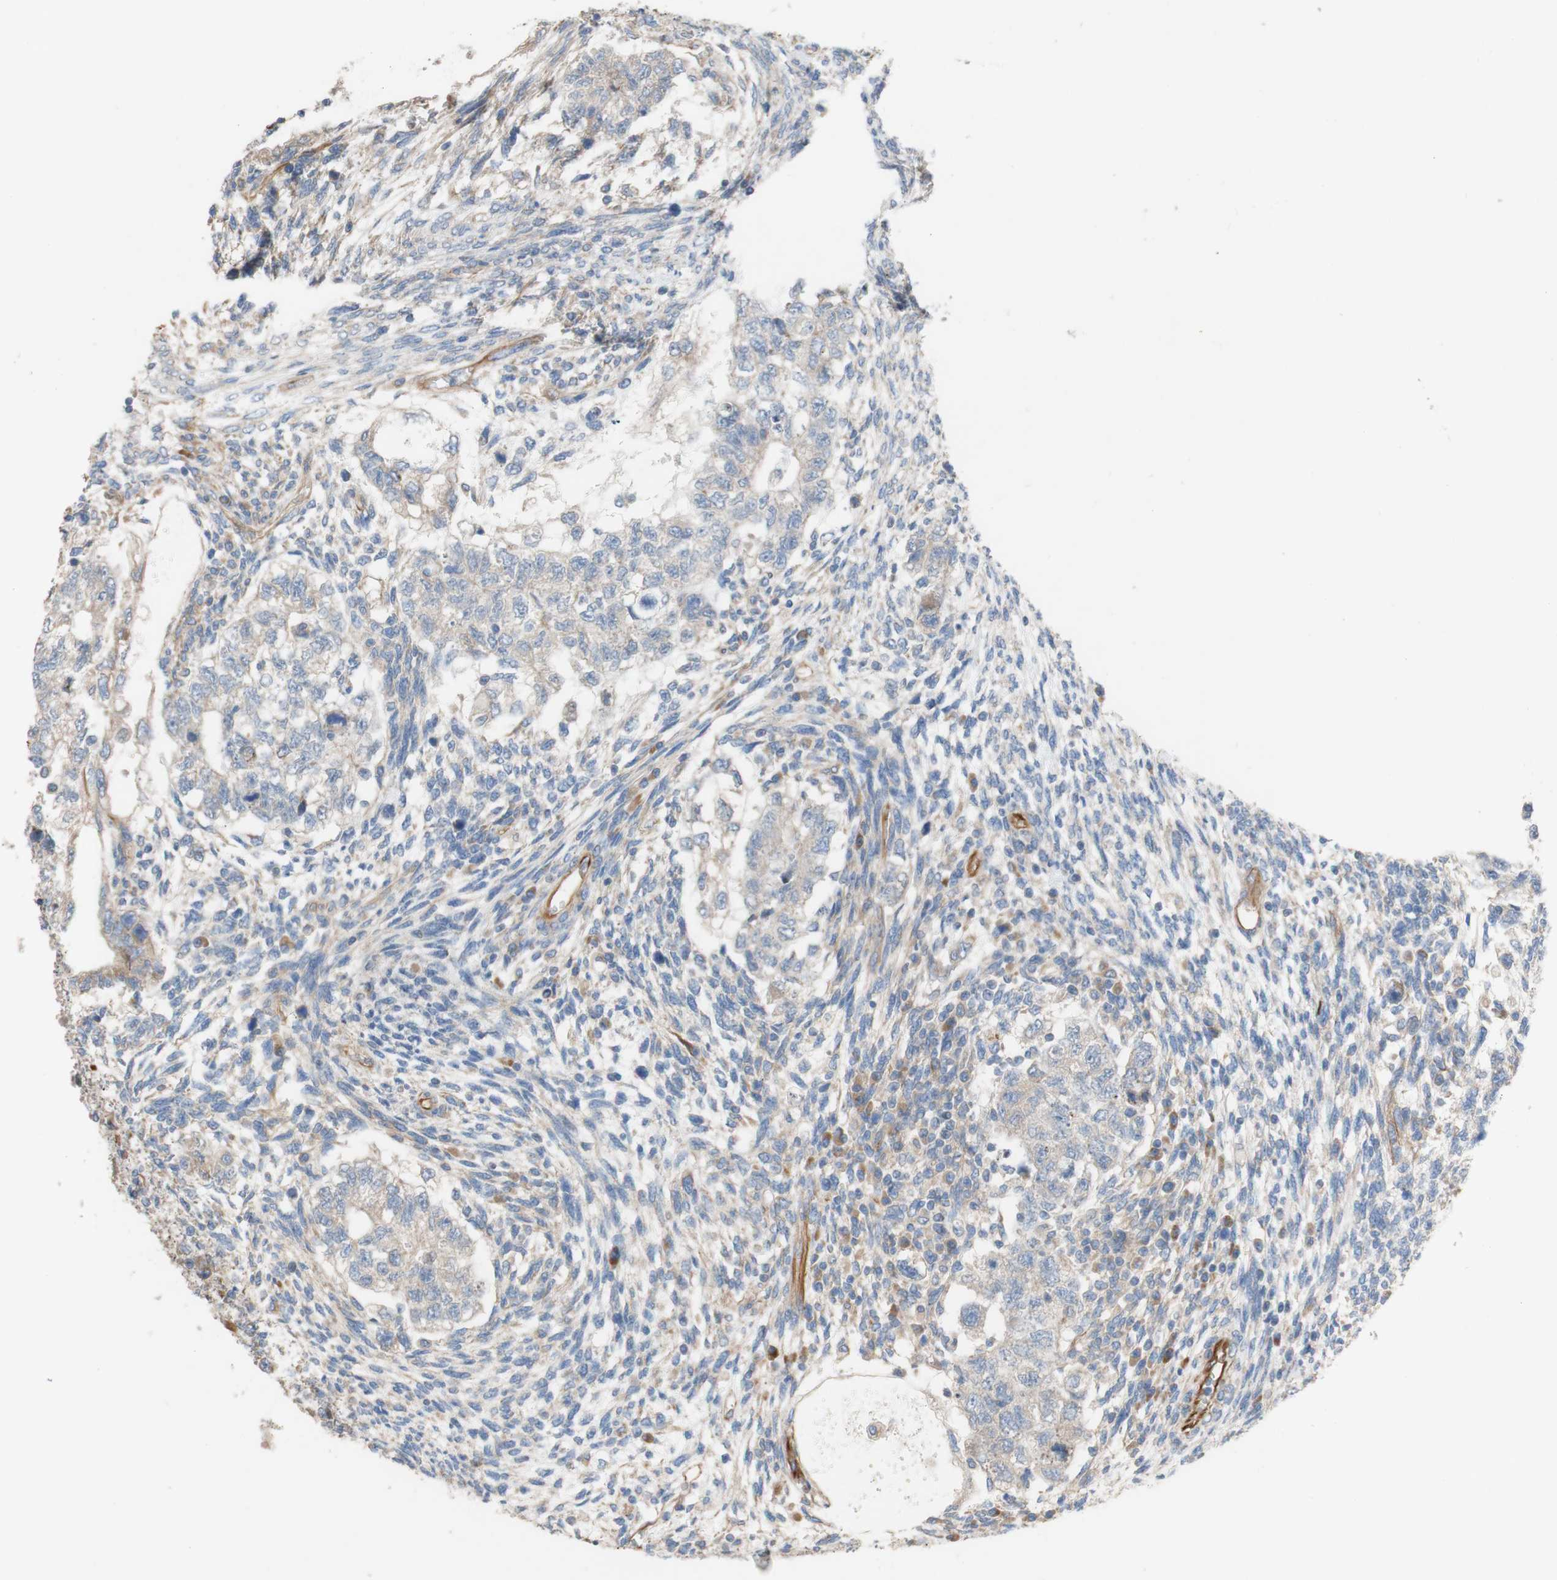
{"staining": {"intensity": "weak", "quantity": ">75%", "location": "cytoplasmic/membranous"}, "tissue": "testis cancer", "cell_type": "Tumor cells", "image_type": "cancer", "snomed": [{"axis": "morphology", "description": "Normal tissue, NOS"}, {"axis": "morphology", "description": "Carcinoma, Embryonal, NOS"}, {"axis": "topography", "description": "Testis"}], "caption": "An image showing weak cytoplasmic/membranous positivity in approximately >75% of tumor cells in embryonal carcinoma (testis), as visualized by brown immunohistochemical staining.", "gene": "C1orf43", "patient": {"sex": "male", "age": 36}}